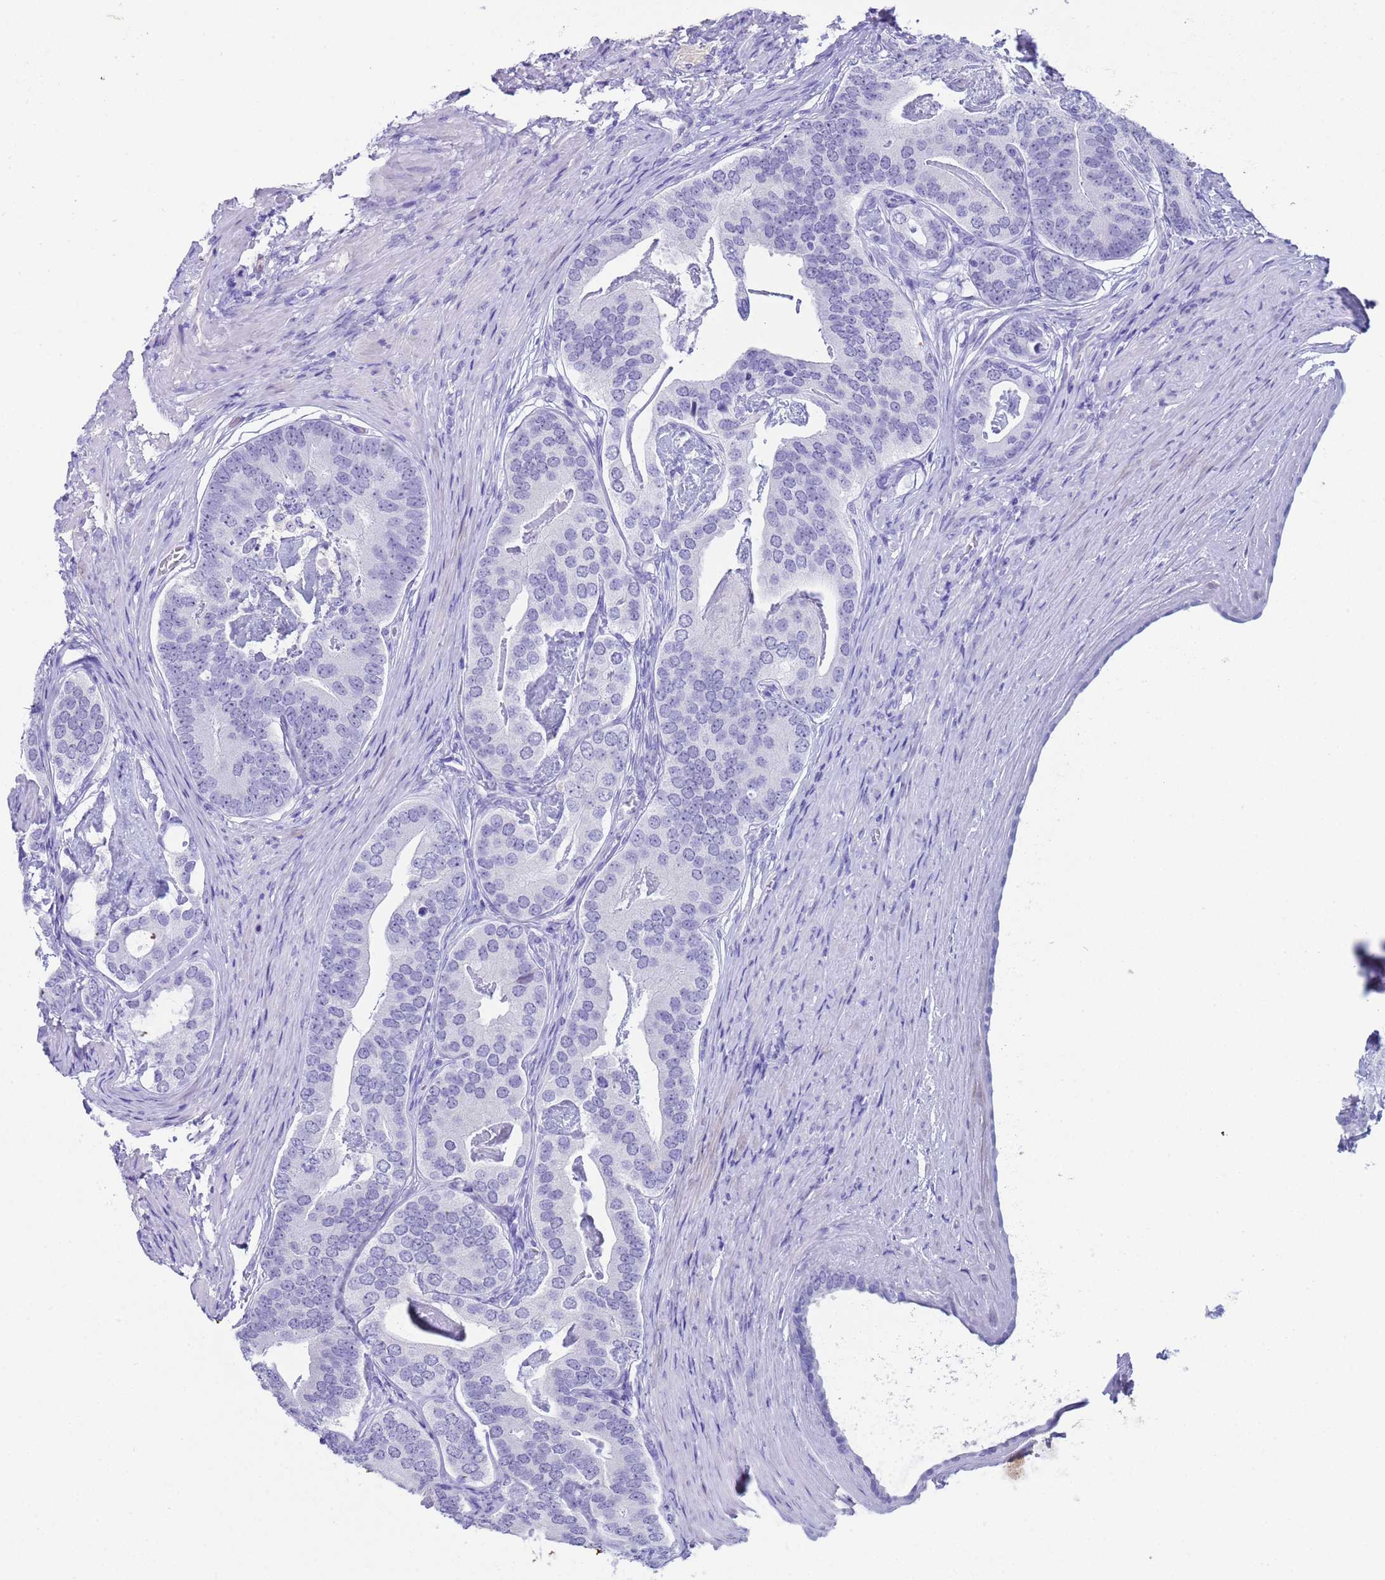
{"staining": {"intensity": "negative", "quantity": "none", "location": "none"}, "tissue": "prostate cancer", "cell_type": "Tumor cells", "image_type": "cancer", "snomed": [{"axis": "morphology", "description": "Adenocarcinoma, Low grade"}, {"axis": "topography", "description": "Prostate"}], "caption": "Immunohistochemical staining of human prostate adenocarcinoma (low-grade) reveals no significant staining in tumor cells. Brightfield microscopy of IHC stained with DAB (3,3'-diaminobenzidine) (brown) and hematoxylin (blue), captured at high magnification.", "gene": "CKM", "patient": {"sex": "male", "age": 71}}